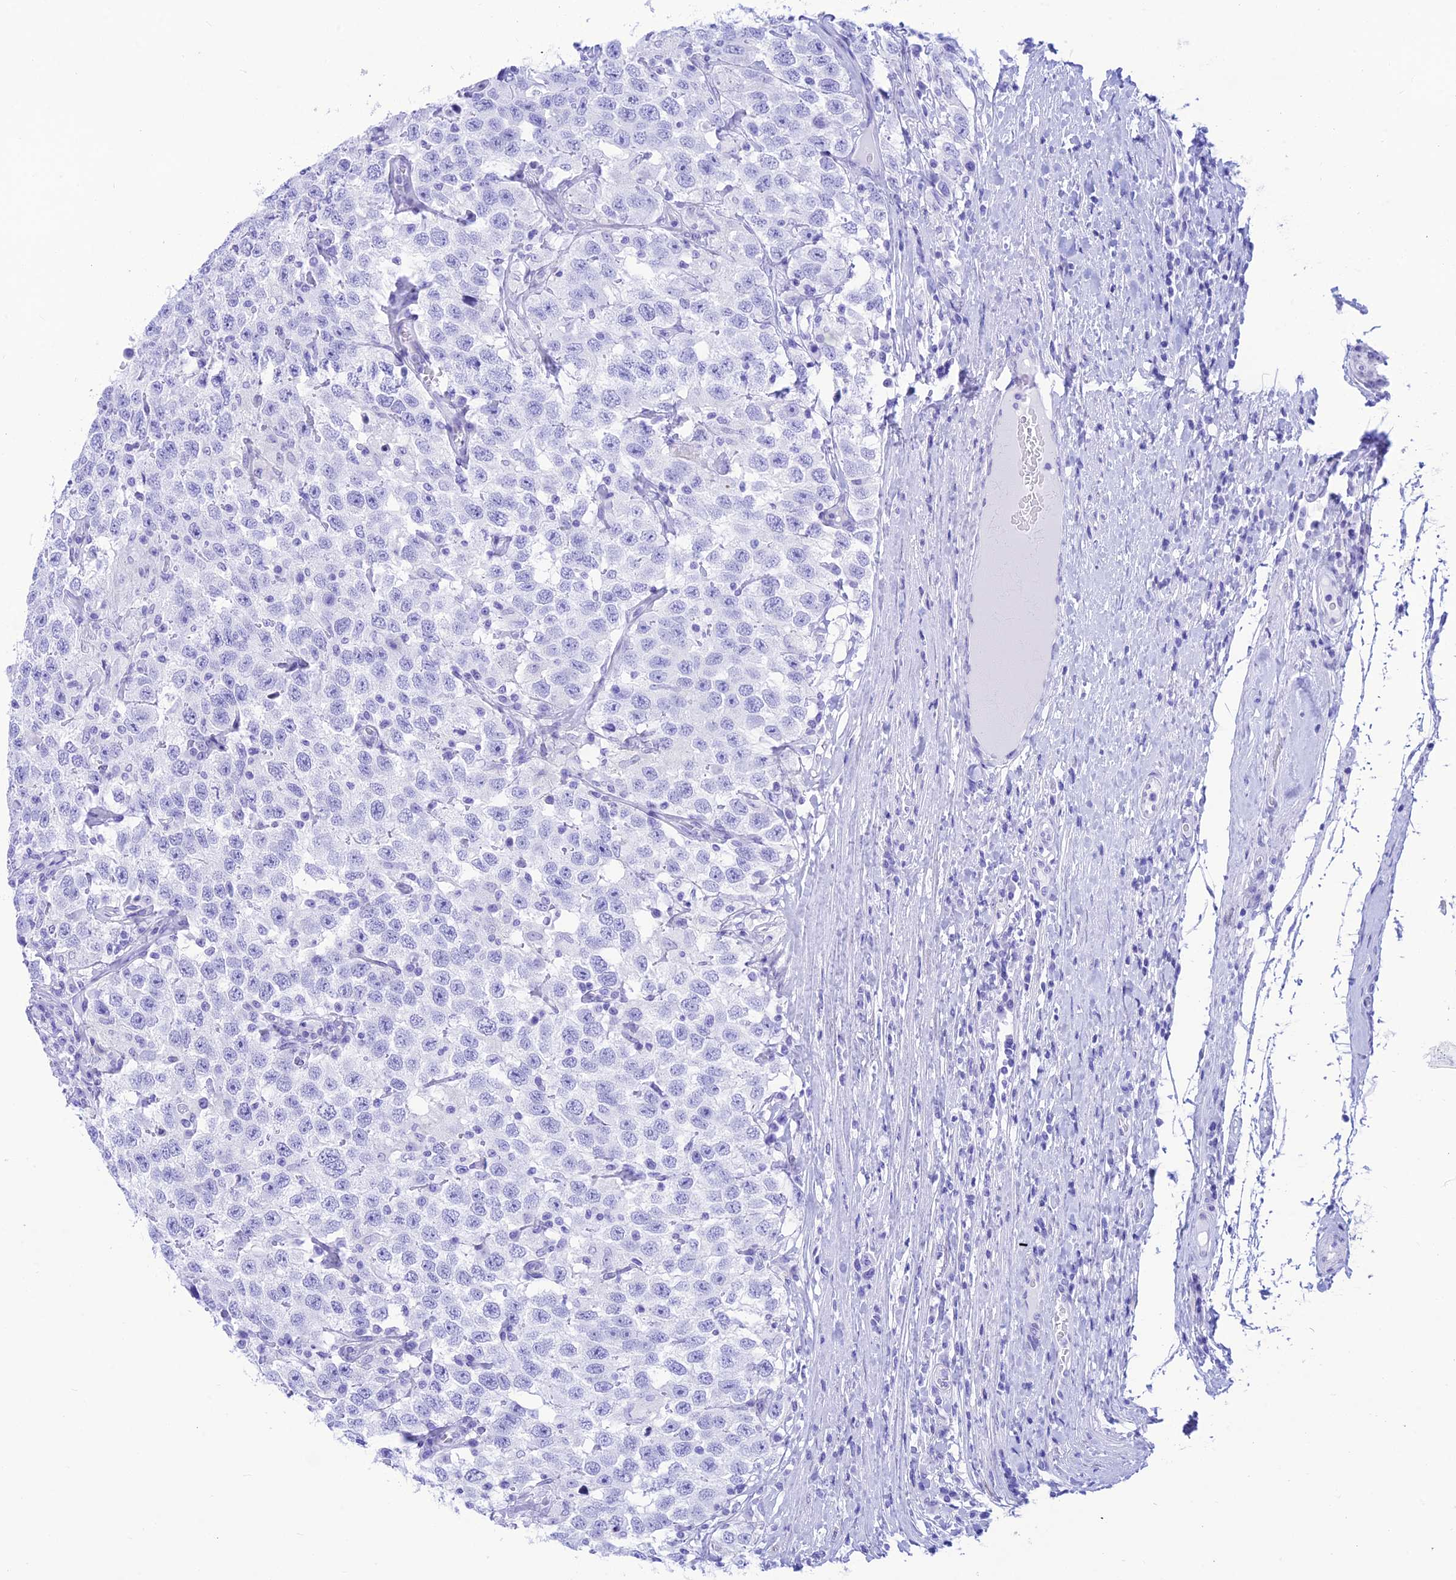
{"staining": {"intensity": "negative", "quantity": "none", "location": "none"}, "tissue": "testis cancer", "cell_type": "Tumor cells", "image_type": "cancer", "snomed": [{"axis": "morphology", "description": "Seminoma, NOS"}, {"axis": "topography", "description": "Testis"}], "caption": "Seminoma (testis) was stained to show a protein in brown. There is no significant positivity in tumor cells.", "gene": "PRNP", "patient": {"sex": "male", "age": 41}}